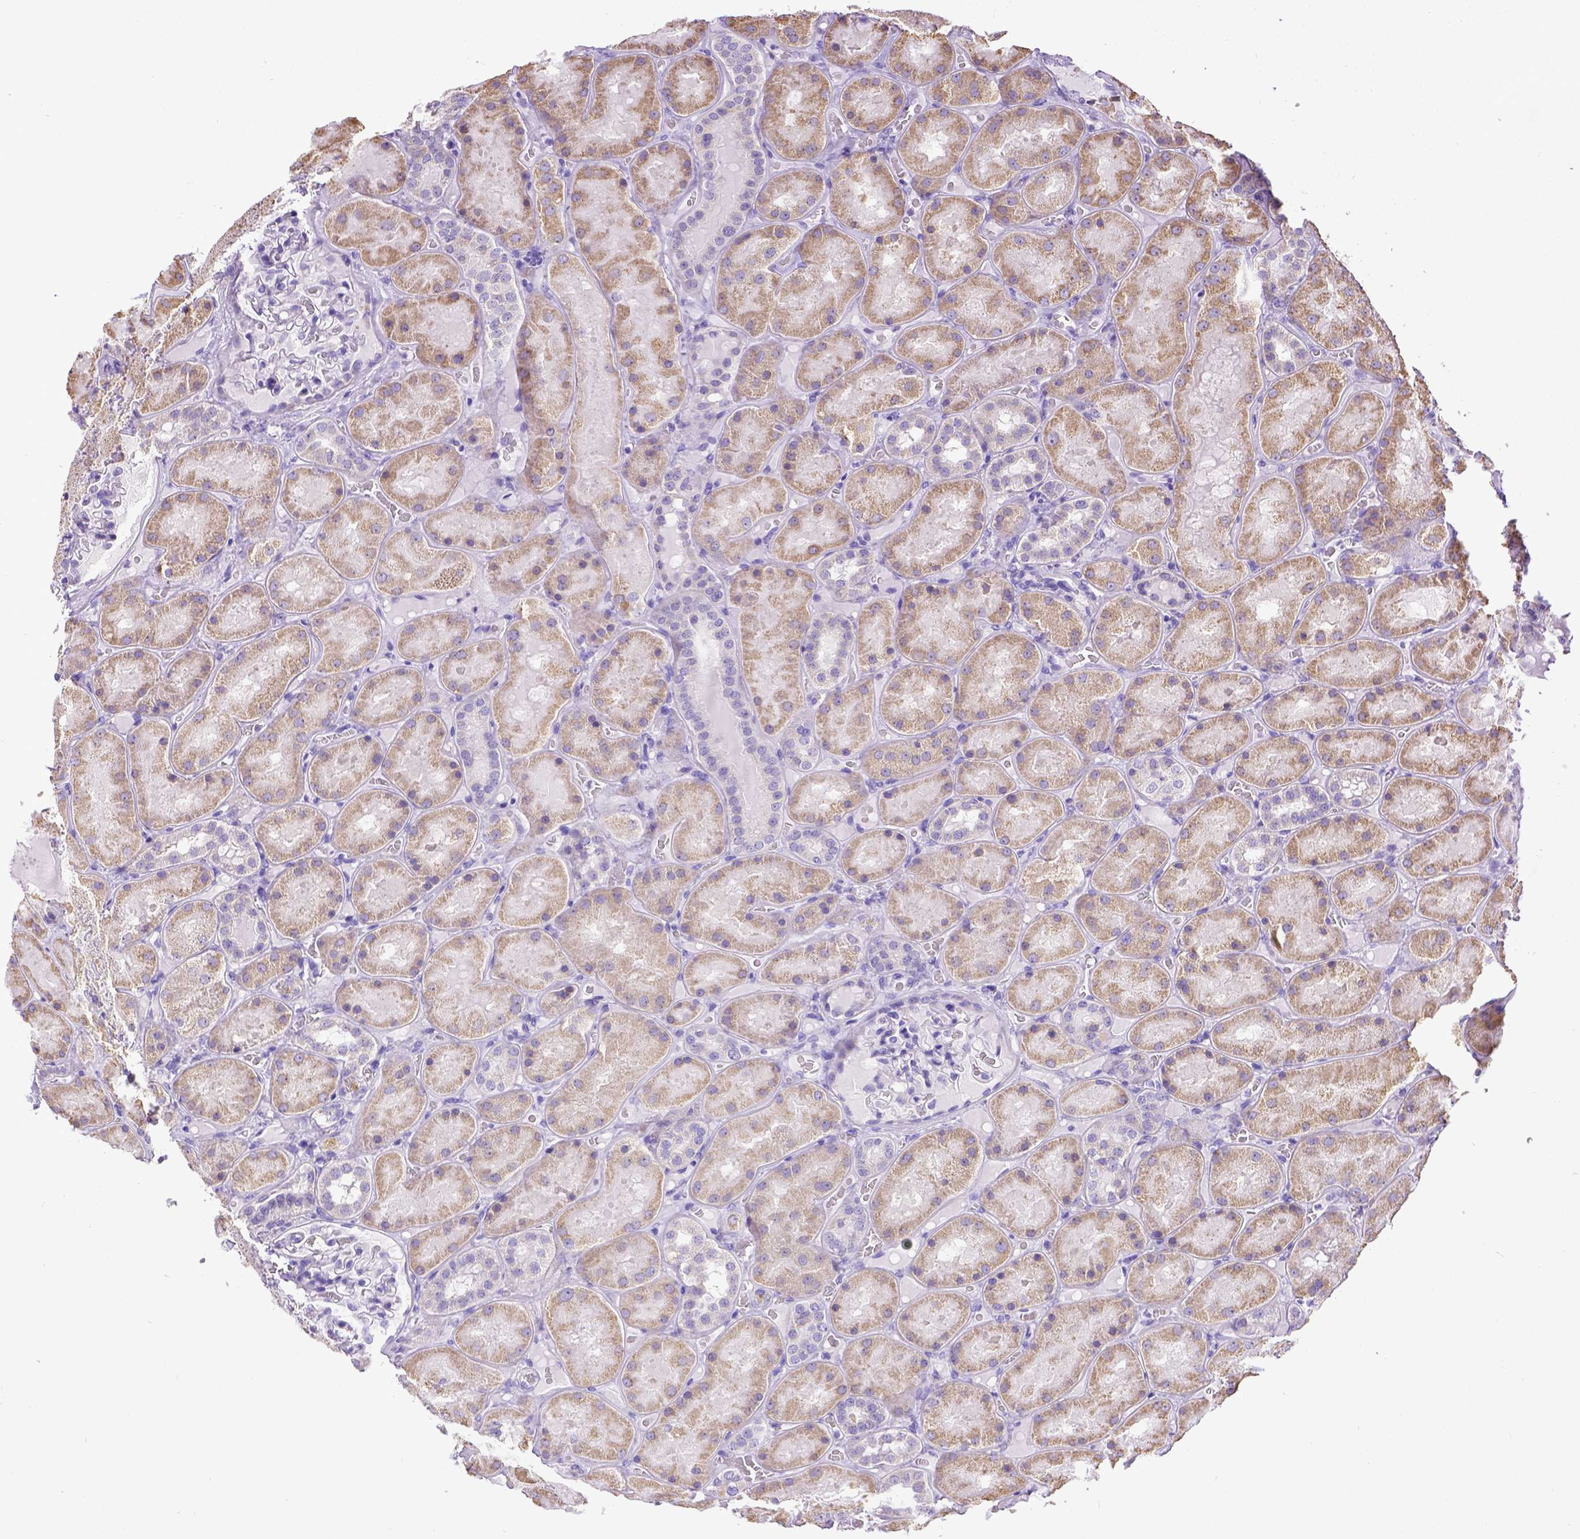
{"staining": {"intensity": "negative", "quantity": "none", "location": "none"}, "tissue": "kidney", "cell_type": "Cells in glomeruli", "image_type": "normal", "snomed": [{"axis": "morphology", "description": "Normal tissue, NOS"}, {"axis": "topography", "description": "Kidney"}], "caption": "A histopathology image of kidney stained for a protein displays no brown staining in cells in glomeruli. (DAB (3,3'-diaminobenzidine) immunohistochemistry (IHC), high magnification).", "gene": "SPEF1", "patient": {"sex": "male", "age": 73}}